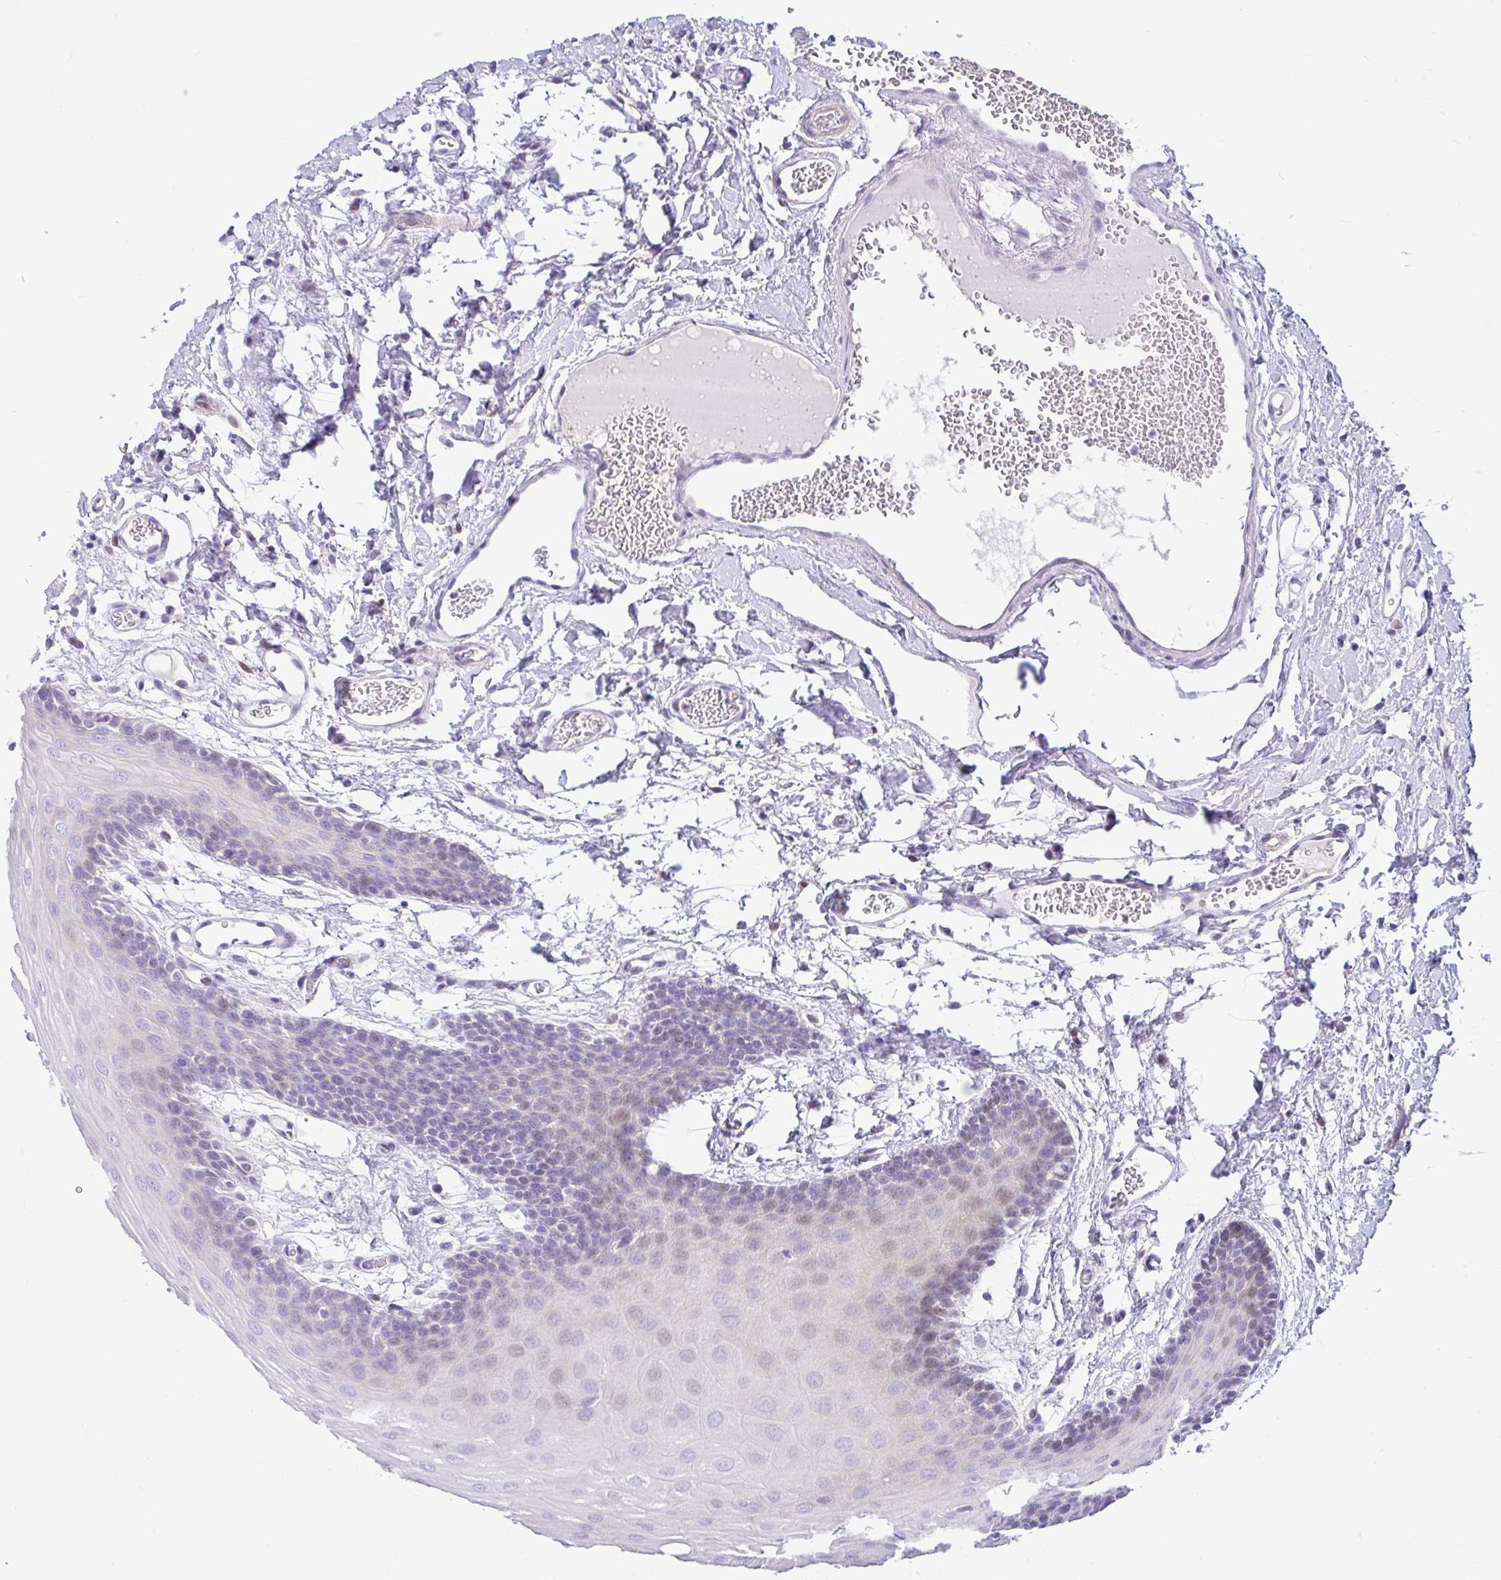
{"staining": {"intensity": "weak", "quantity": "<25%", "location": "nuclear"}, "tissue": "oral mucosa", "cell_type": "Squamous epithelial cells", "image_type": "normal", "snomed": [{"axis": "morphology", "description": "Normal tissue, NOS"}, {"axis": "topography", "description": "Oral tissue"}, {"axis": "topography", "description": "Tounge, NOS"}], "caption": "Immunohistochemistry (IHC) micrograph of benign oral mucosa: oral mucosa stained with DAB shows no significant protein staining in squamous epithelial cells. (DAB (3,3'-diaminobenzidine) immunohistochemistry, high magnification).", "gene": "NHLH2", "patient": {"sex": "female", "age": 60}}